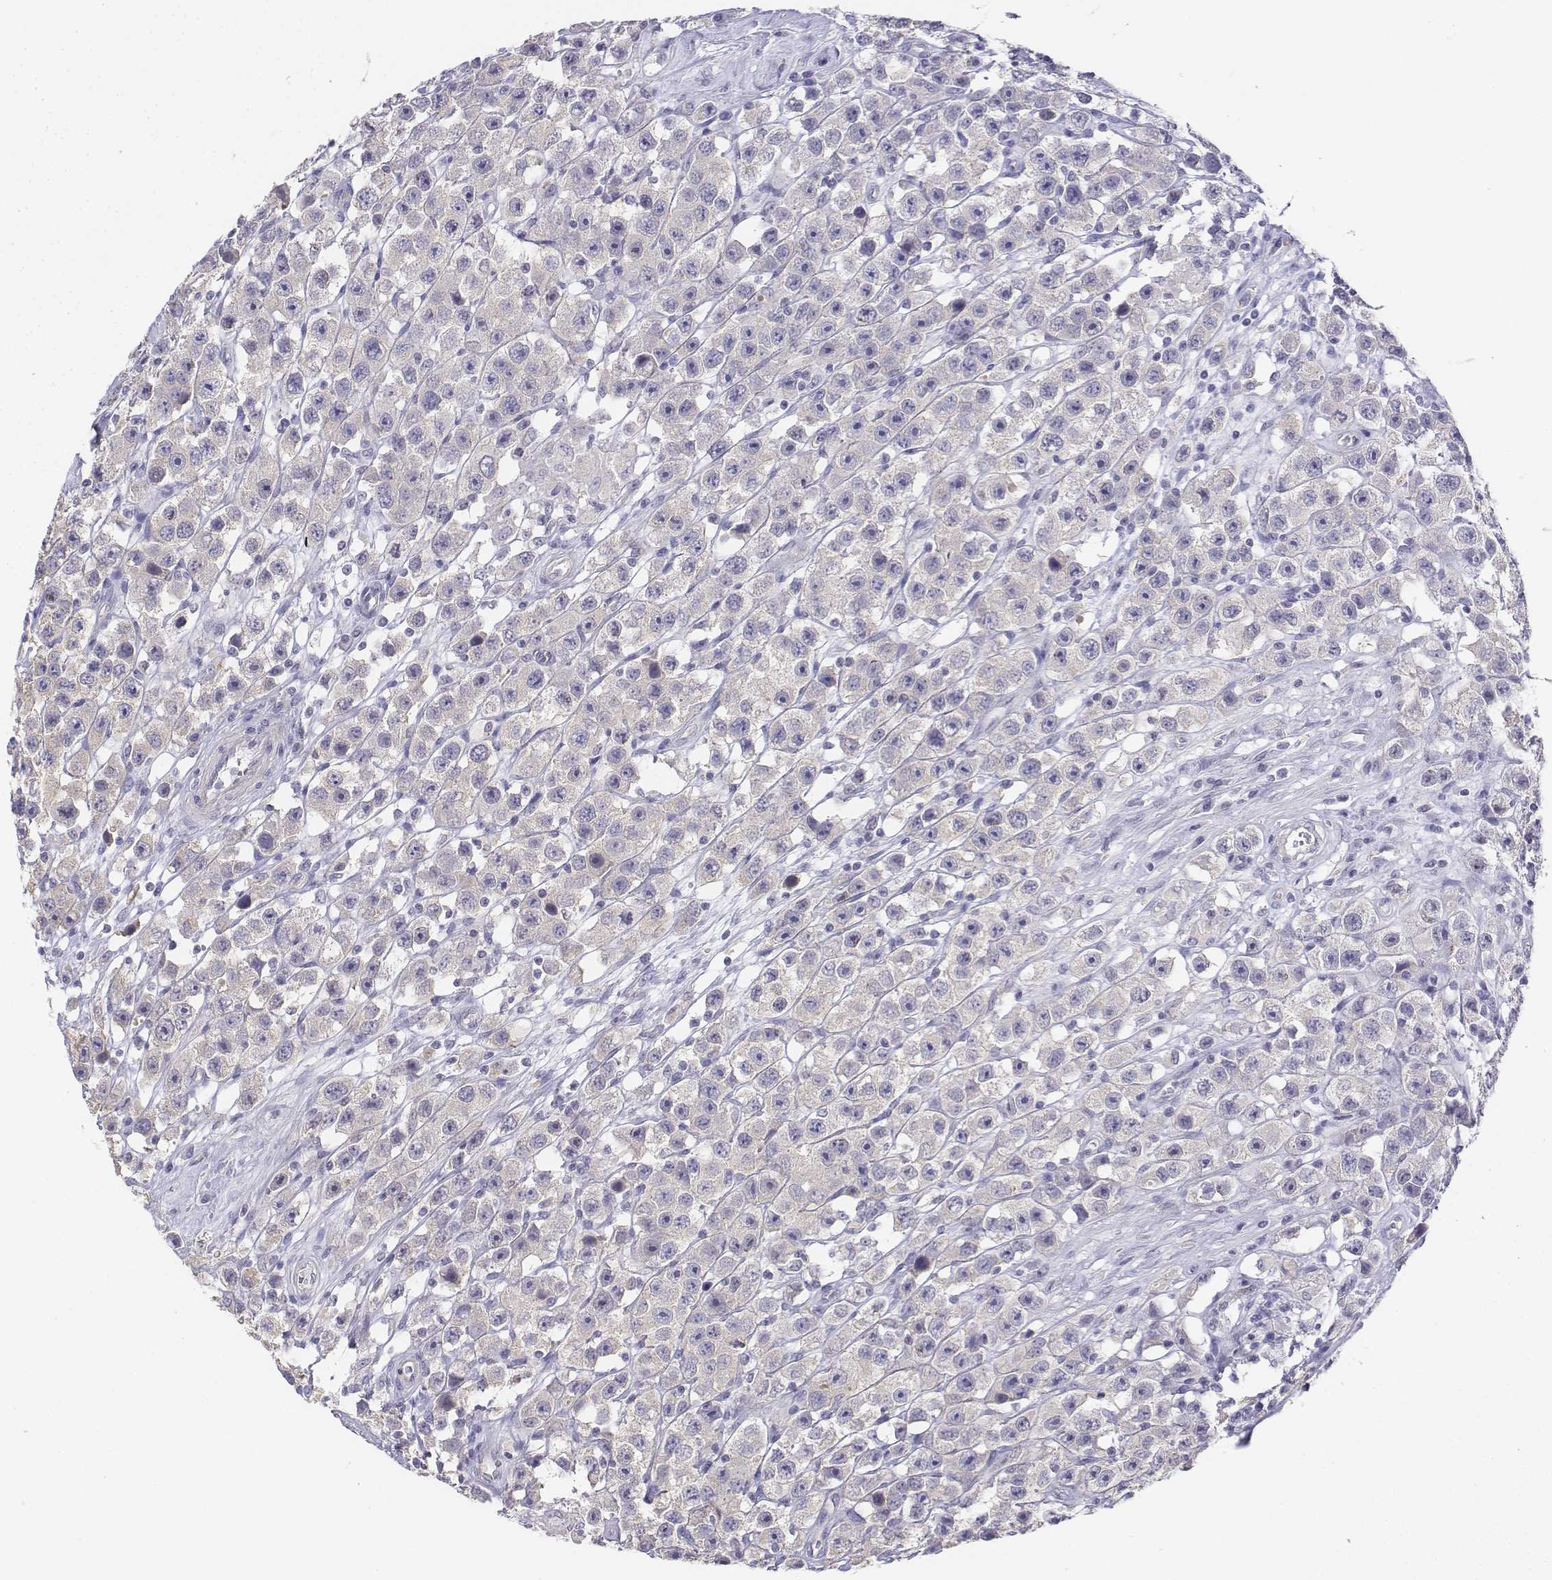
{"staining": {"intensity": "negative", "quantity": "none", "location": "none"}, "tissue": "testis cancer", "cell_type": "Tumor cells", "image_type": "cancer", "snomed": [{"axis": "morphology", "description": "Seminoma, NOS"}, {"axis": "topography", "description": "Testis"}], "caption": "Immunohistochemical staining of human testis cancer (seminoma) demonstrates no significant expression in tumor cells.", "gene": "LGSN", "patient": {"sex": "male", "age": 45}}